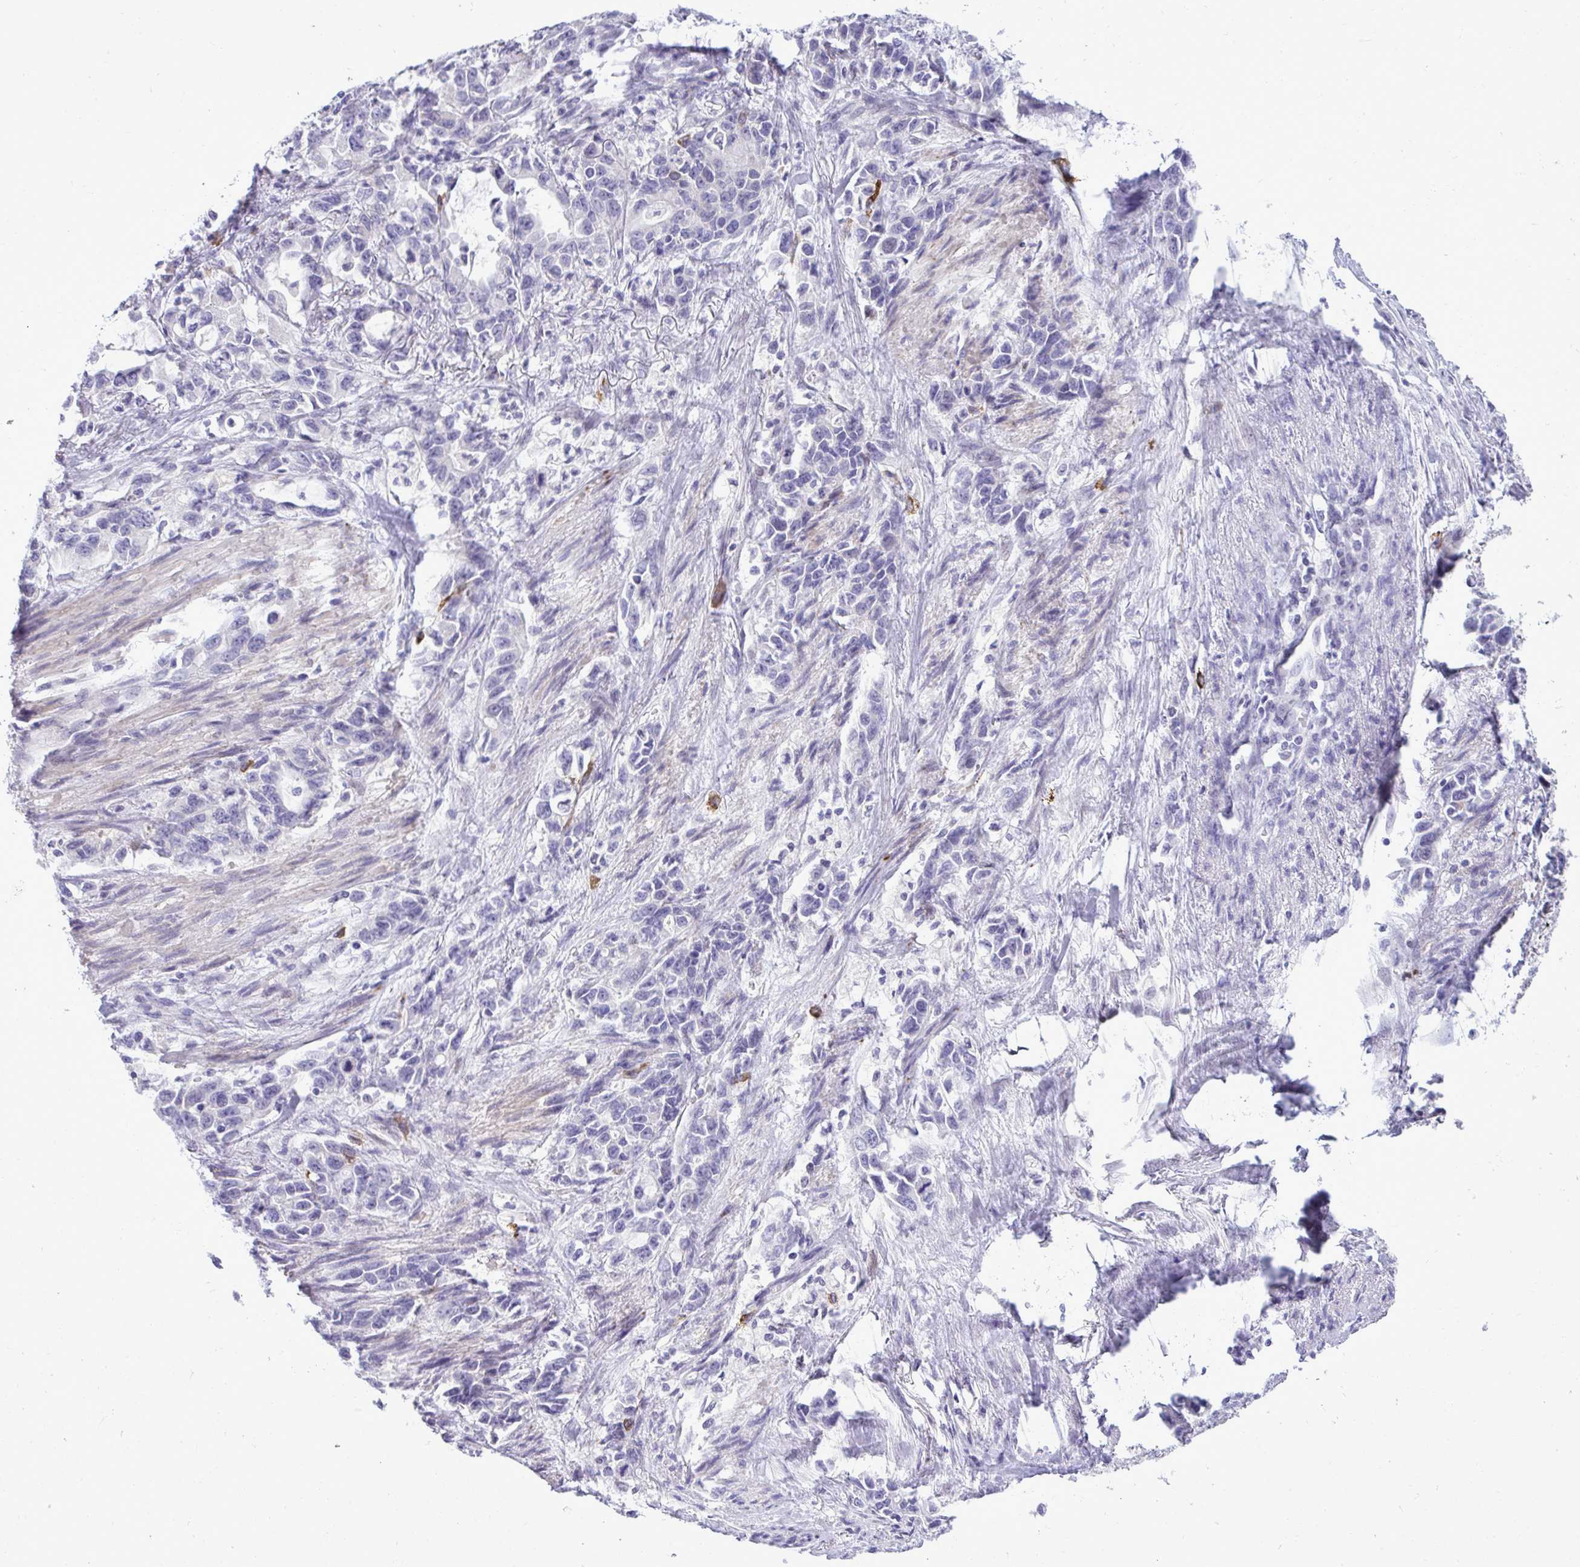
{"staining": {"intensity": "negative", "quantity": "none", "location": "none"}, "tissue": "stomach cancer", "cell_type": "Tumor cells", "image_type": "cancer", "snomed": [{"axis": "morphology", "description": "Adenocarcinoma, NOS"}, {"axis": "topography", "description": "Stomach, upper"}], "caption": "High power microscopy photomicrograph of an IHC histopathology image of stomach adenocarcinoma, revealing no significant staining in tumor cells.", "gene": "SPAG1", "patient": {"sex": "male", "age": 85}}